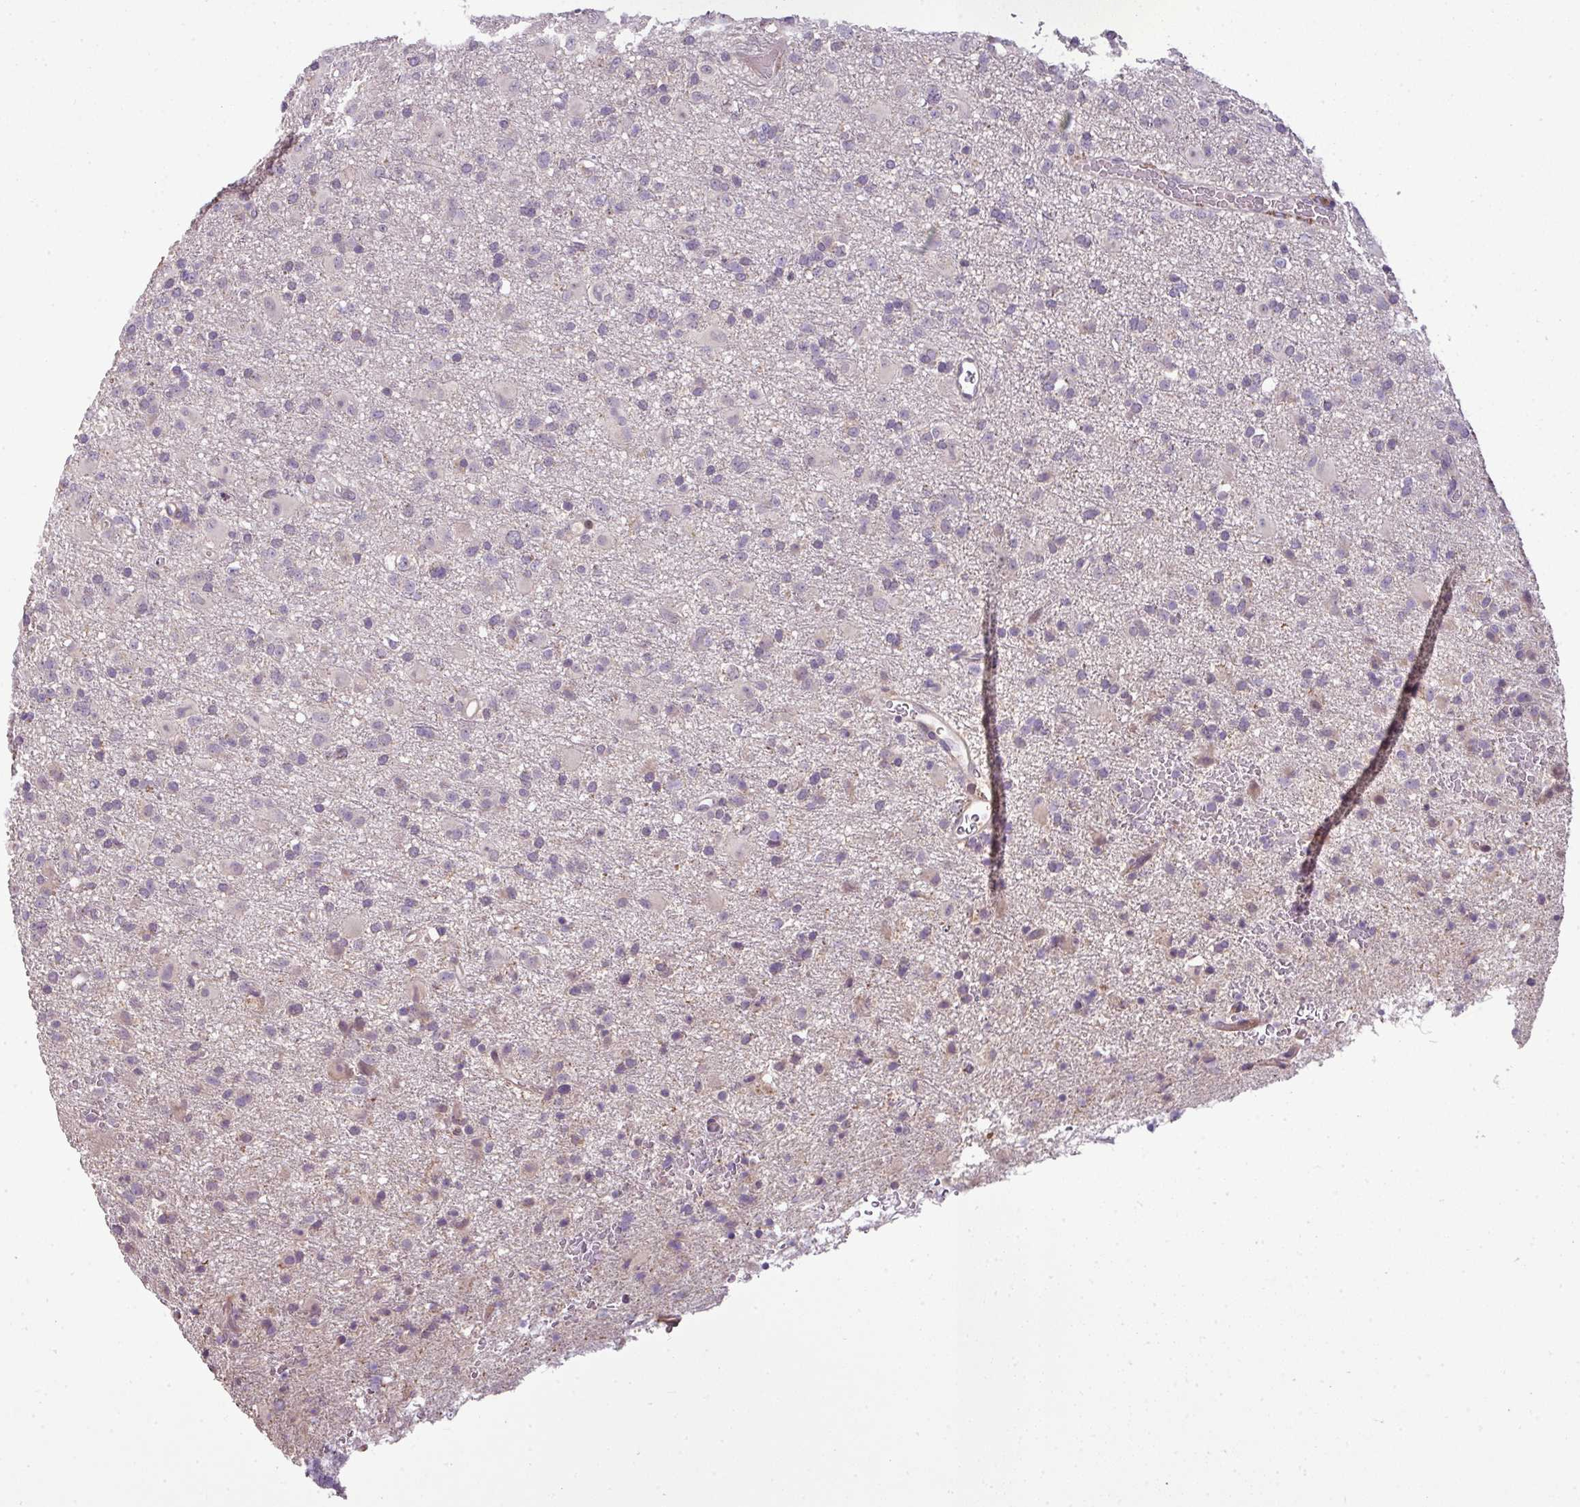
{"staining": {"intensity": "negative", "quantity": "none", "location": "none"}, "tissue": "glioma", "cell_type": "Tumor cells", "image_type": "cancer", "snomed": [{"axis": "morphology", "description": "Glioma, malignant, Low grade"}, {"axis": "topography", "description": "Brain"}], "caption": "DAB (3,3'-diaminobenzidine) immunohistochemical staining of human malignant low-grade glioma exhibits no significant expression in tumor cells.", "gene": "SPCS3", "patient": {"sex": "male", "age": 65}}